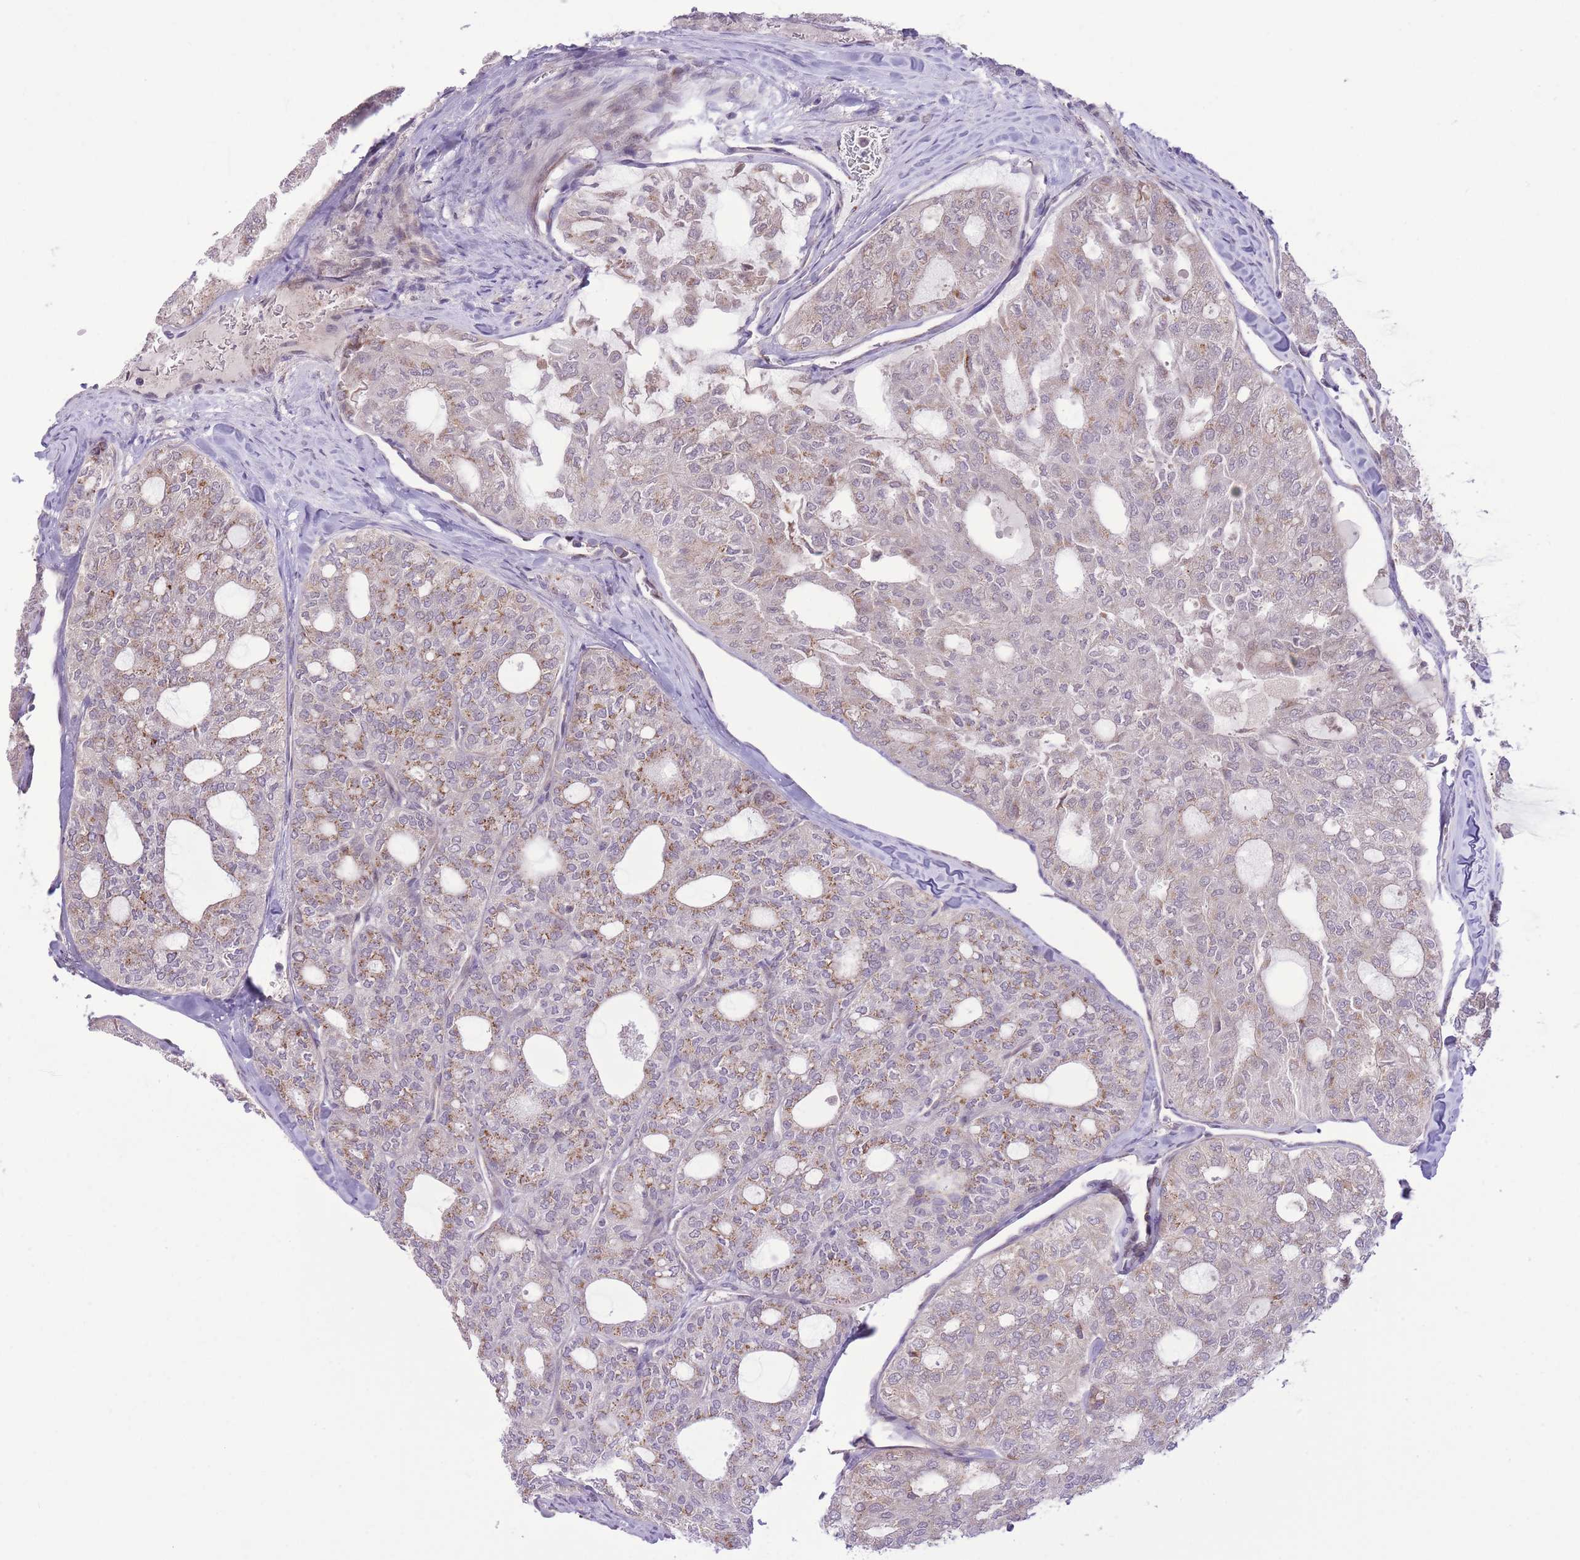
{"staining": {"intensity": "weak", "quantity": "25%-75%", "location": "cytoplasmic/membranous"}, "tissue": "thyroid cancer", "cell_type": "Tumor cells", "image_type": "cancer", "snomed": [{"axis": "morphology", "description": "Follicular adenoma carcinoma, NOS"}, {"axis": "topography", "description": "Thyroid gland"}], "caption": "Immunohistochemistry histopathology image of human thyroid cancer stained for a protein (brown), which exhibits low levels of weak cytoplasmic/membranous positivity in approximately 25%-75% of tumor cells.", "gene": "ZBED5", "patient": {"sex": "male", "age": 75}}